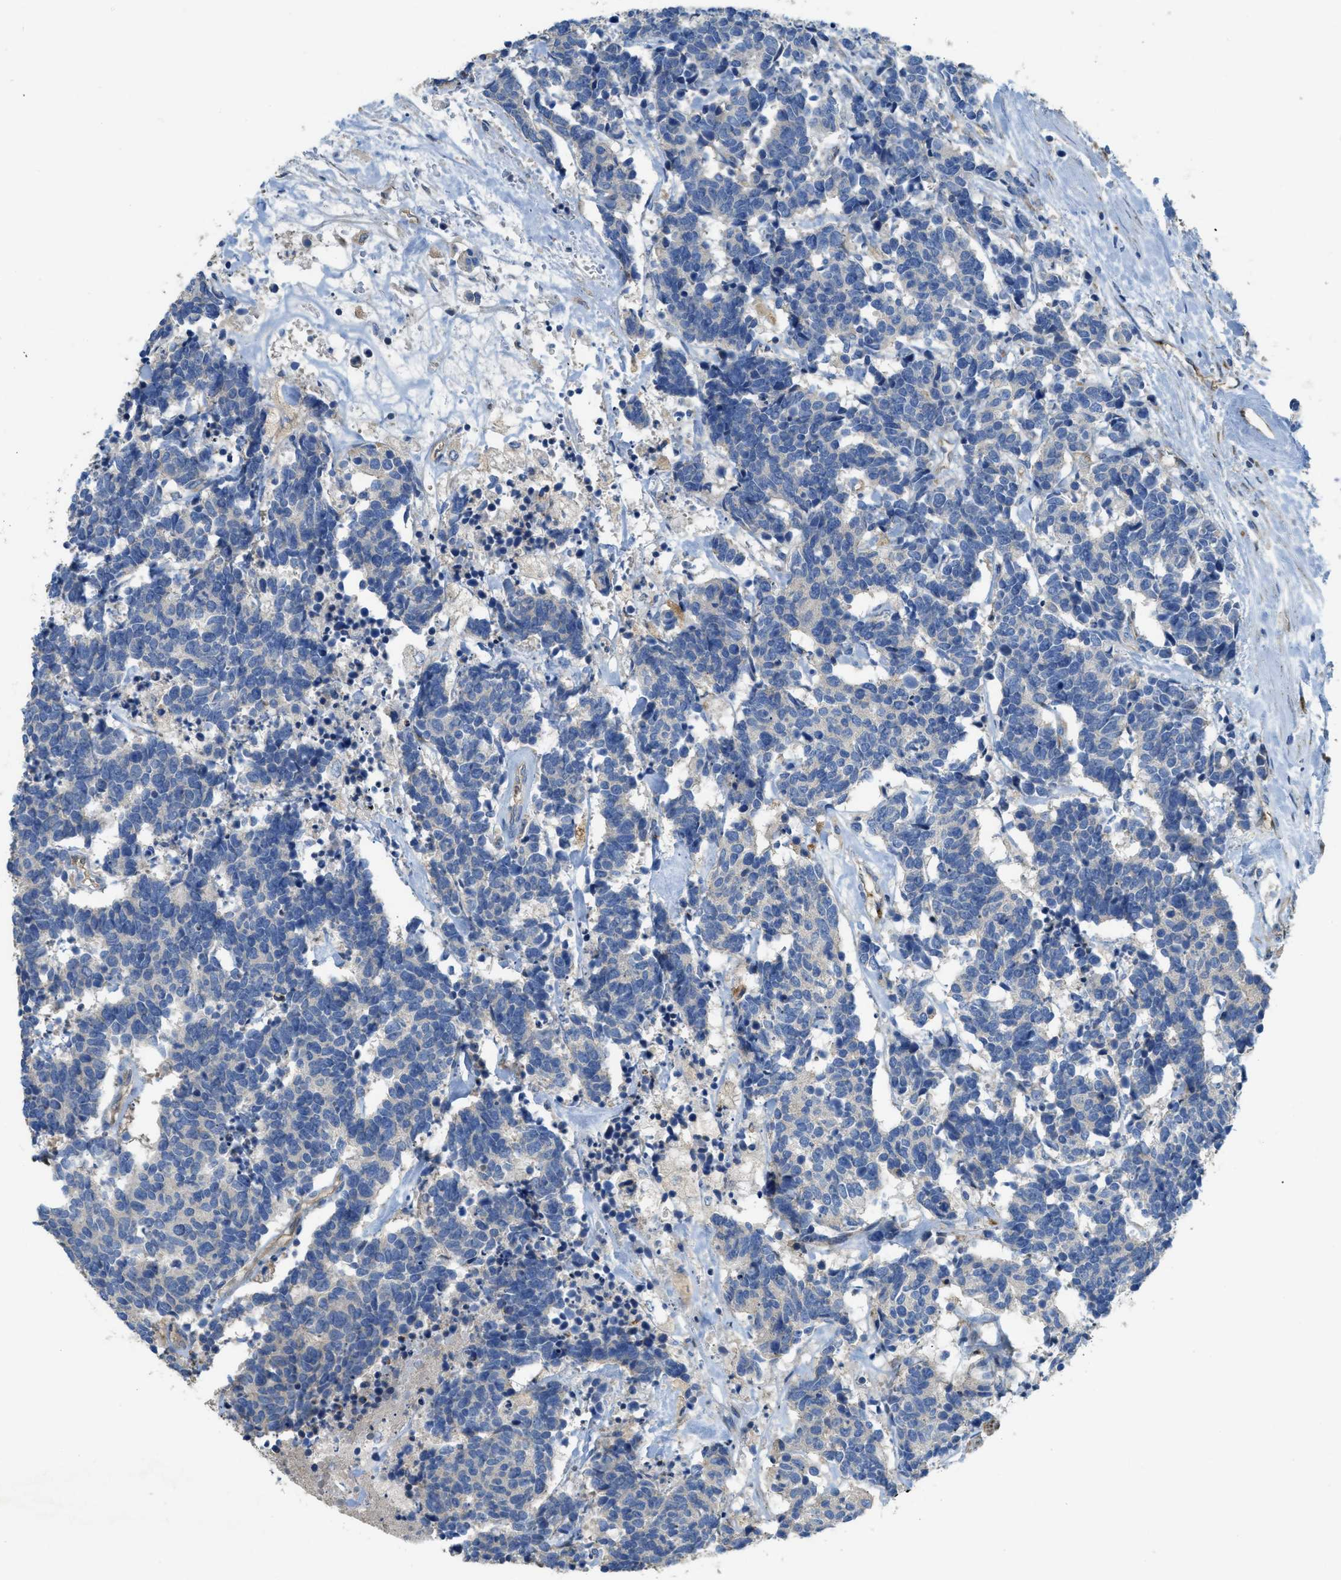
{"staining": {"intensity": "negative", "quantity": "none", "location": "none"}, "tissue": "carcinoid", "cell_type": "Tumor cells", "image_type": "cancer", "snomed": [{"axis": "morphology", "description": "Carcinoma, NOS"}, {"axis": "morphology", "description": "Carcinoid, malignant, NOS"}, {"axis": "topography", "description": "Urinary bladder"}], "caption": "Immunohistochemical staining of carcinoid reveals no significant positivity in tumor cells. (Immunohistochemistry (ihc), brightfield microscopy, high magnification).", "gene": "CASP10", "patient": {"sex": "male", "age": 57}}